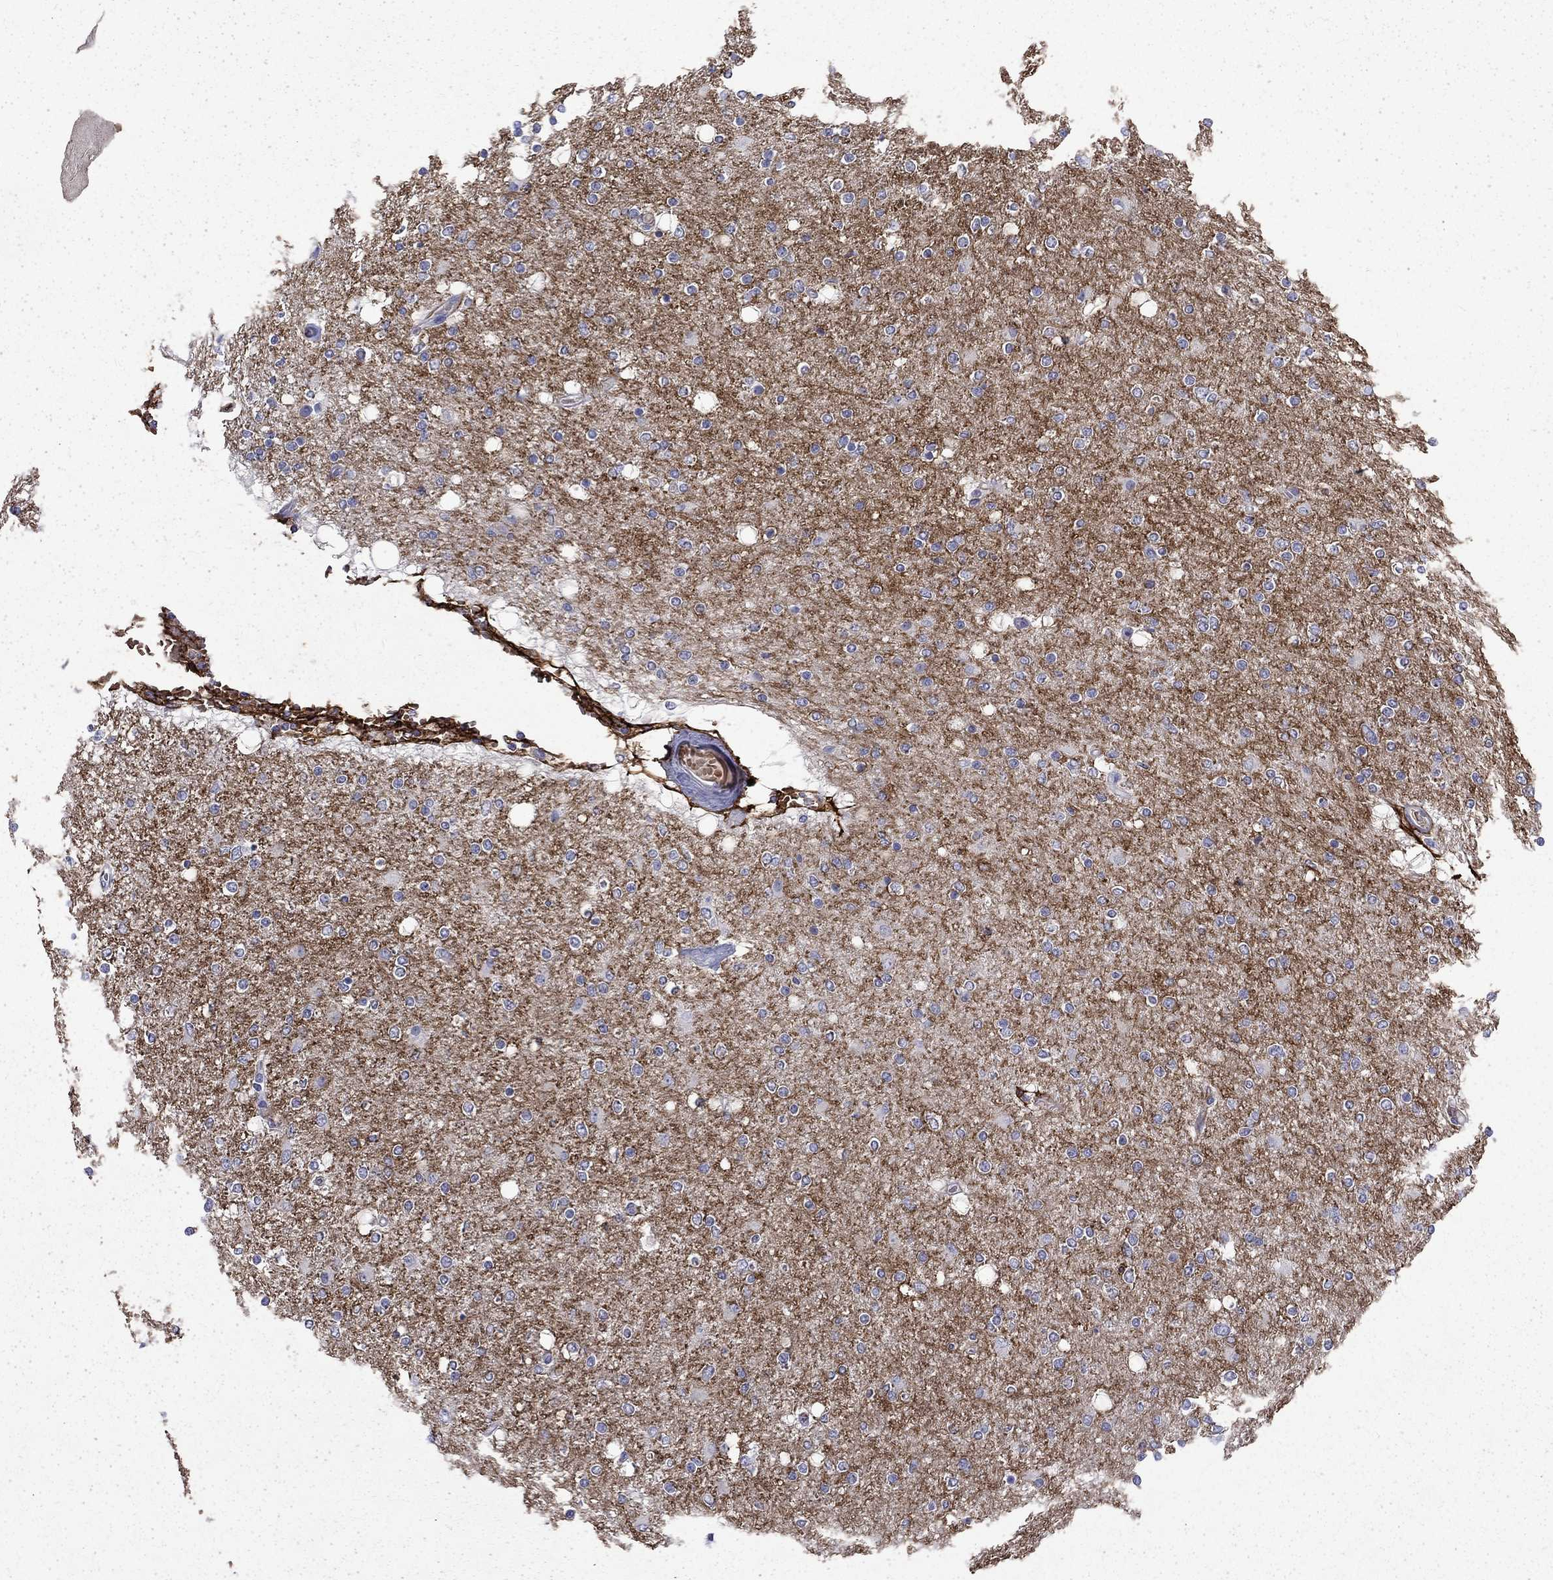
{"staining": {"intensity": "negative", "quantity": "none", "location": "none"}, "tissue": "glioma", "cell_type": "Tumor cells", "image_type": "cancer", "snomed": [{"axis": "morphology", "description": "Glioma, malignant, High grade"}, {"axis": "topography", "description": "Cerebral cortex"}], "caption": "The immunohistochemistry photomicrograph has no significant staining in tumor cells of high-grade glioma (malignant) tissue.", "gene": "ENPP6", "patient": {"sex": "male", "age": 70}}